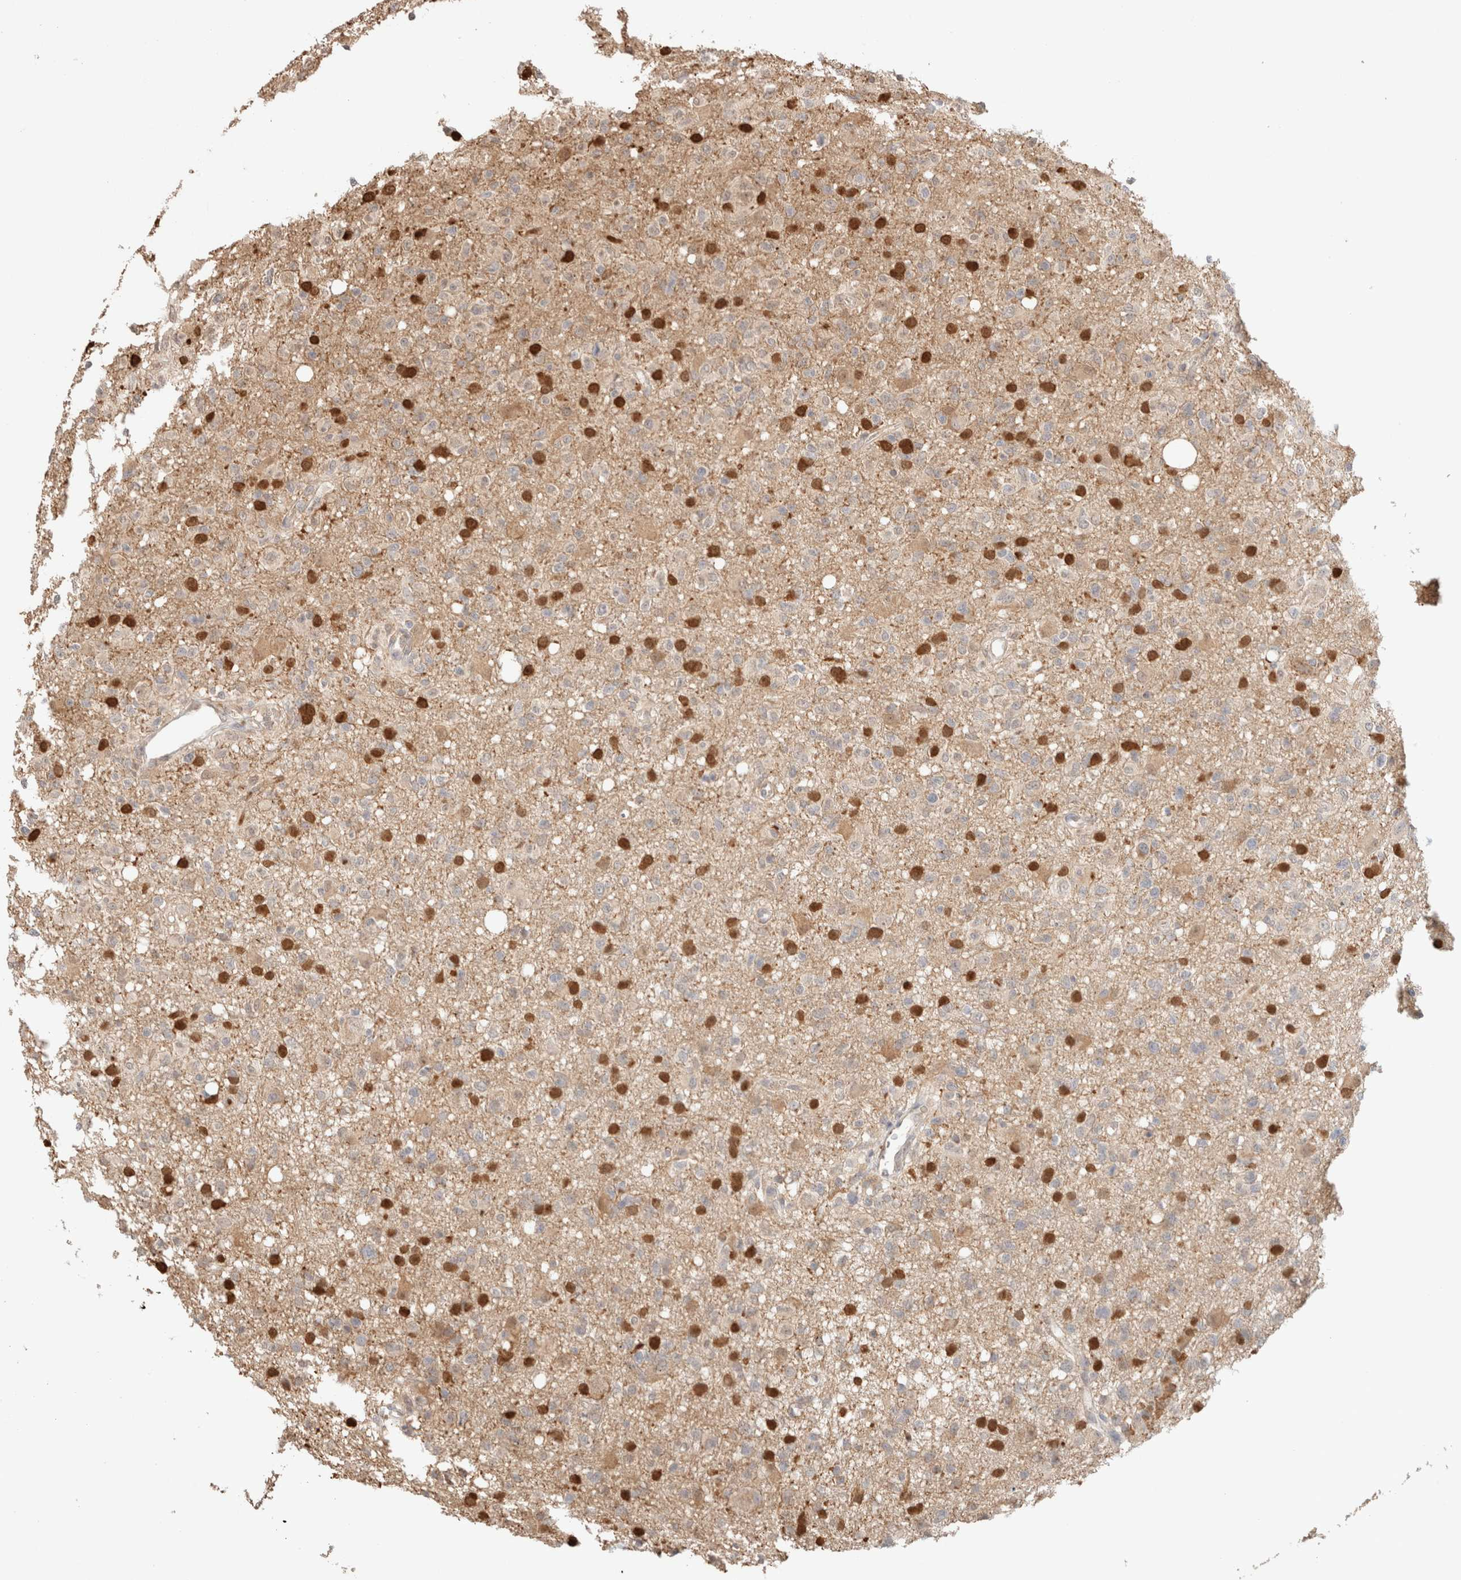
{"staining": {"intensity": "negative", "quantity": "none", "location": "none"}, "tissue": "glioma", "cell_type": "Tumor cells", "image_type": "cancer", "snomed": [{"axis": "morphology", "description": "Glioma, malignant, High grade"}, {"axis": "topography", "description": "Brain"}], "caption": "This is a photomicrograph of immunohistochemistry staining of glioma, which shows no staining in tumor cells.", "gene": "CA13", "patient": {"sex": "female", "age": 57}}